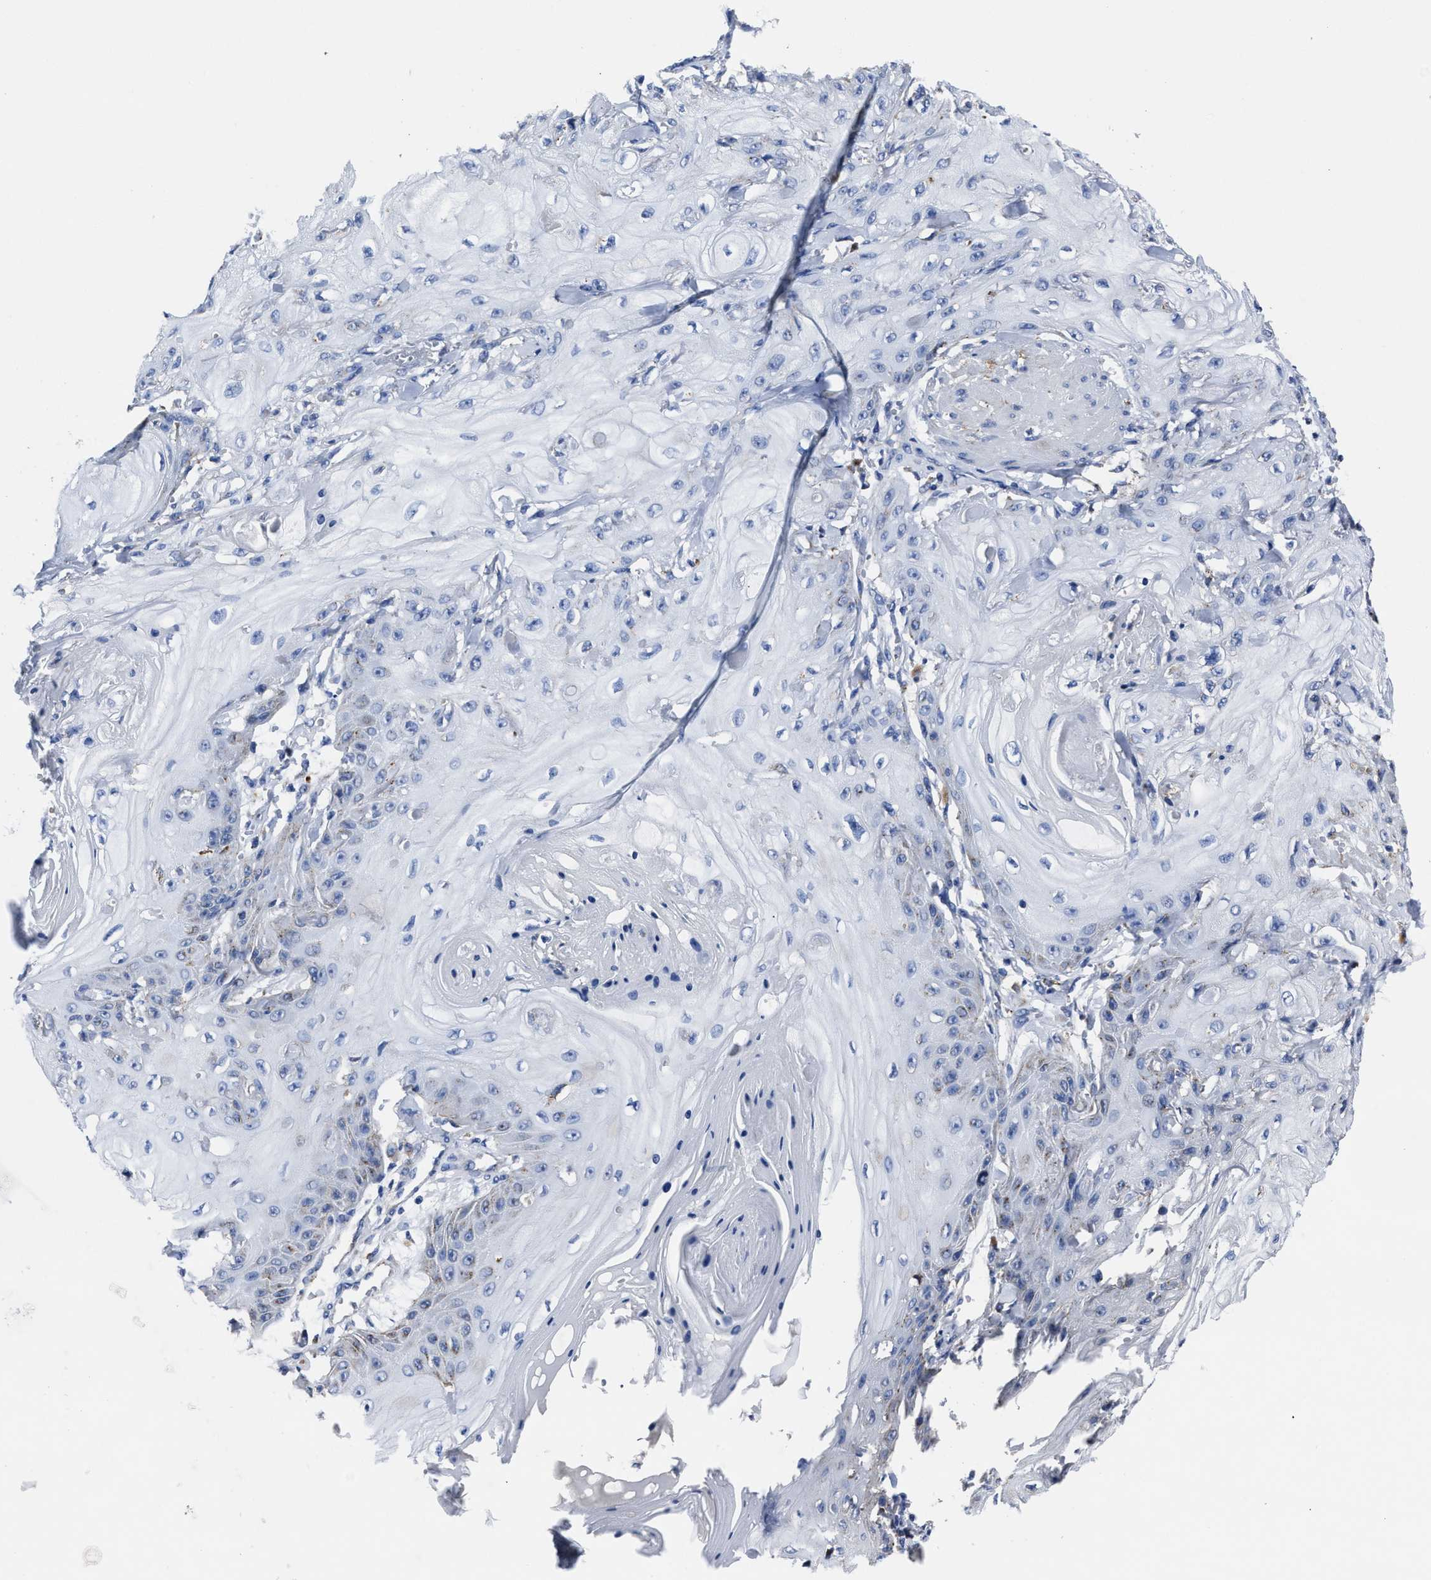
{"staining": {"intensity": "negative", "quantity": "none", "location": "none"}, "tissue": "skin cancer", "cell_type": "Tumor cells", "image_type": "cancer", "snomed": [{"axis": "morphology", "description": "Squamous cell carcinoma, NOS"}, {"axis": "topography", "description": "Skin"}], "caption": "Histopathology image shows no significant protein staining in tumor cells of skin cancer (squamous cell carcinoma).", "gene": "LAMTOR4", "patient": {"sex": "male", "age": 74}}